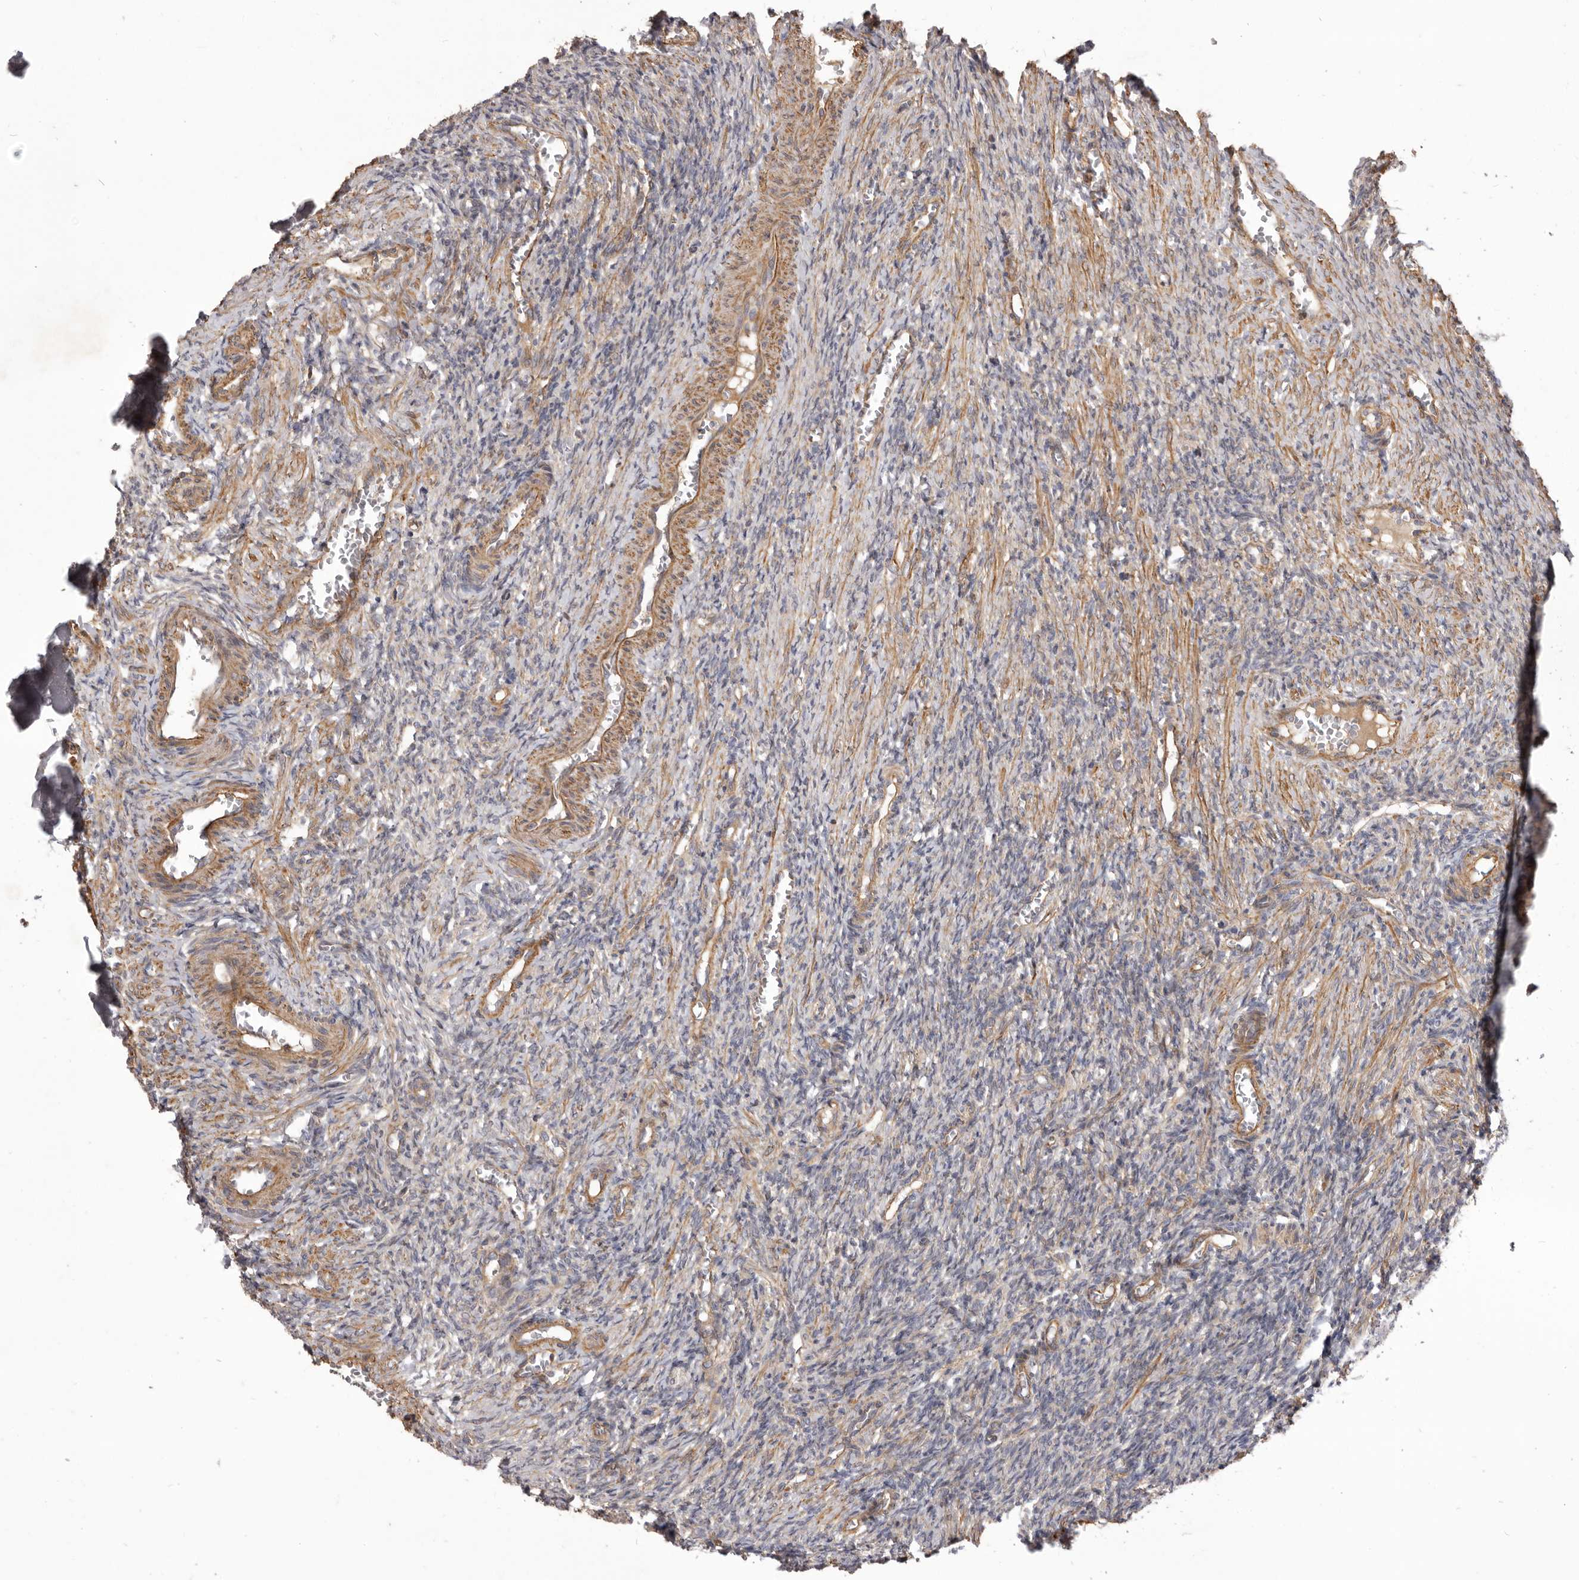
{"staining": {"intensity": "negative", "quantity": "none", "location": "none"}, "tissue": "ovary", "cell_type": "Ovarian stroma cells", "image_type": "normal", "snomed": [{"axis": "morphology", "description": "Normal tissue, NOS"}, {"axis": "topography", "description": "Ovary"}], "caption": "Immunohistochemistry (IHC) of normal ovary displays no positivity in ovarian stroma cells.", "gene": "VPS45", "patient": {"sex": "female", "age": 27}}